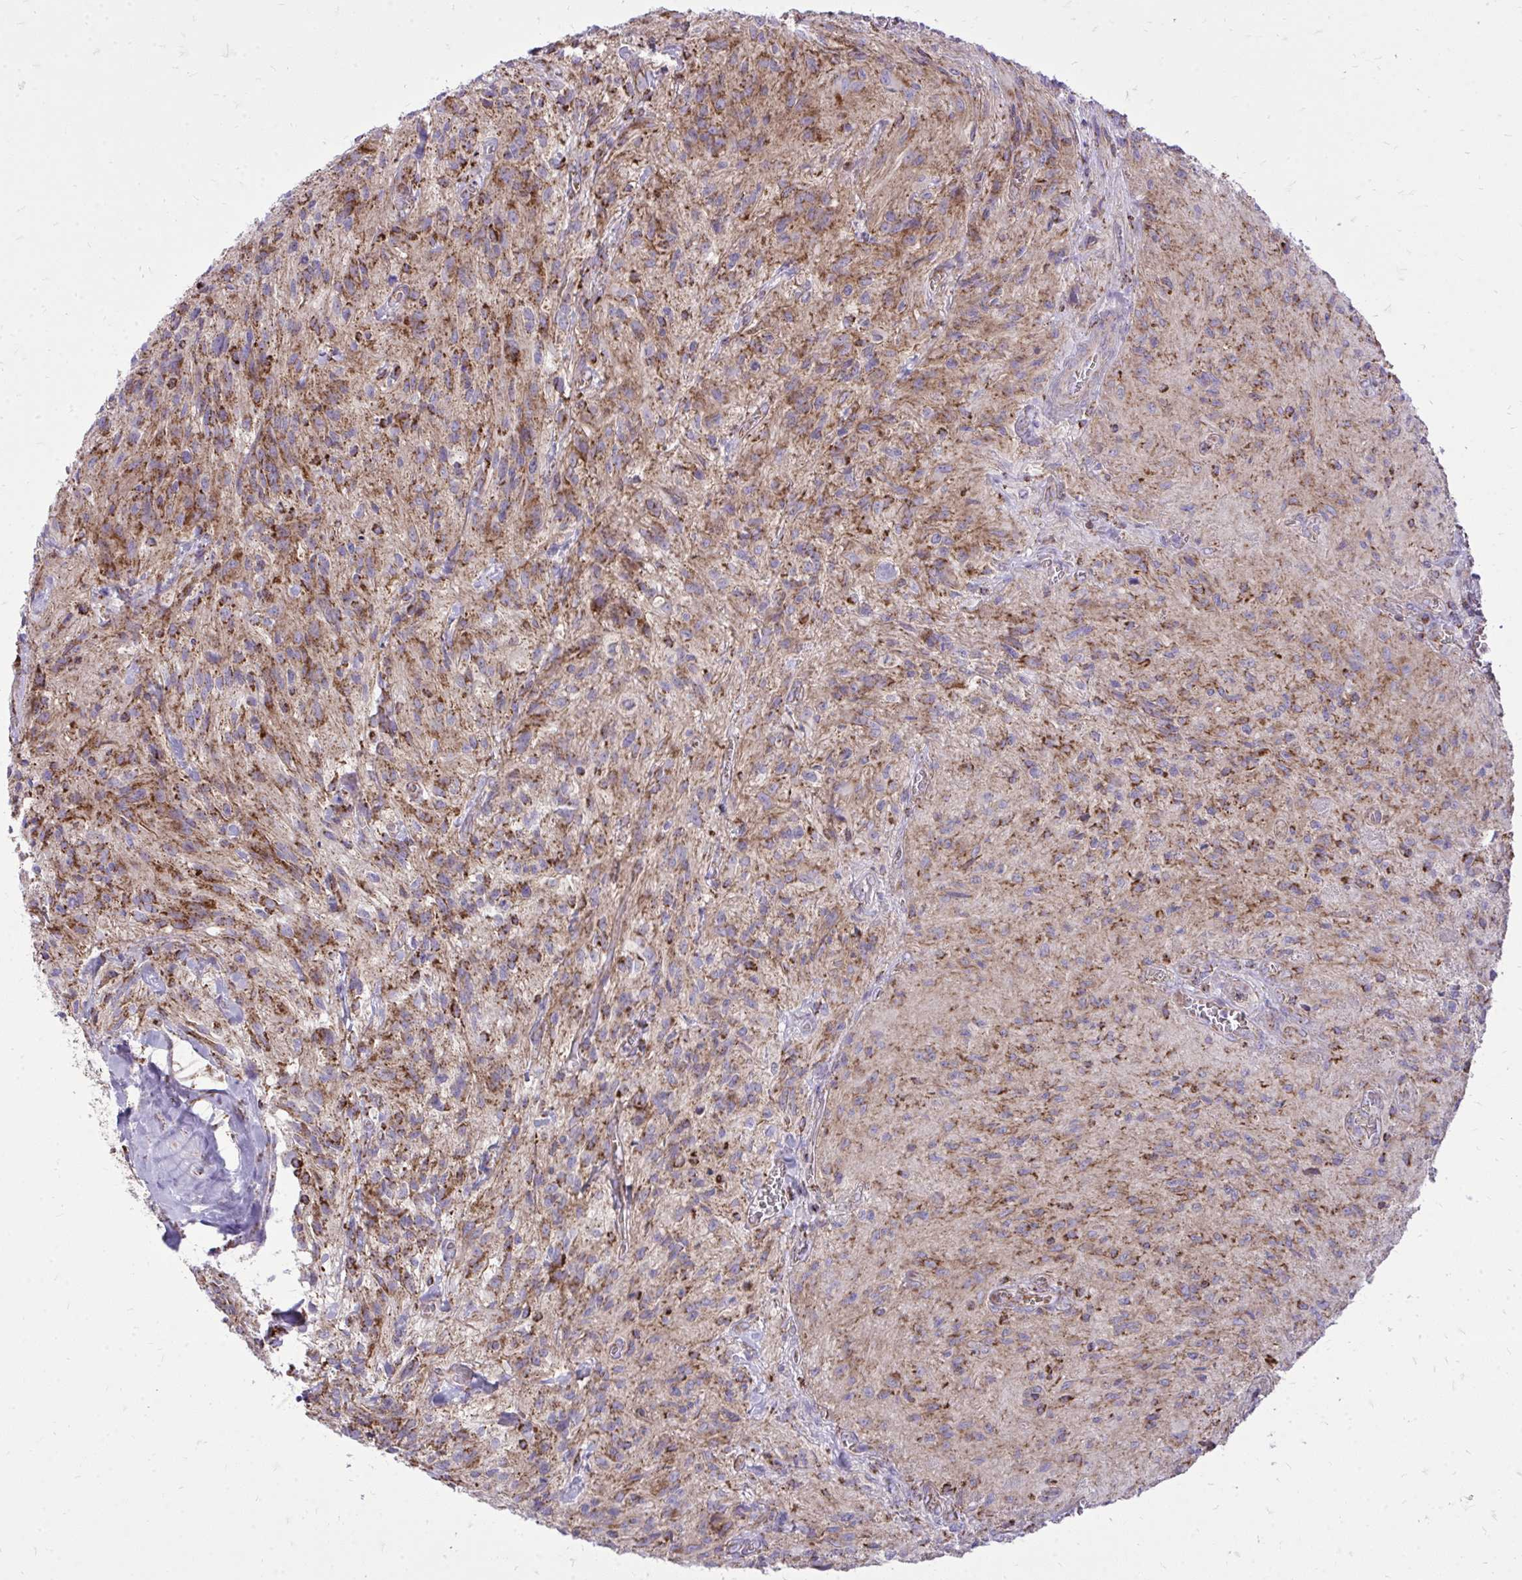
{"staining": {"intensity": "moderate", "quantity": ">75%", "location": "cytoplasmic/membranous"}, "tissue": "glioma", "cell_type": "Tumor cells", "image_type": "cancer", "snomed": [{"axis": "morphology", "description": "Glioma, malignant, High grade"}, {"axis": "topography", "description": "Brain"}], "caption": "Moderate cytoplasmic/membranous positivity for a protein is present in about >75% of tumor cells of glioma using IHC.", "gene": "SPTBN2", "patient": {"sex": "male", "age": 47}}